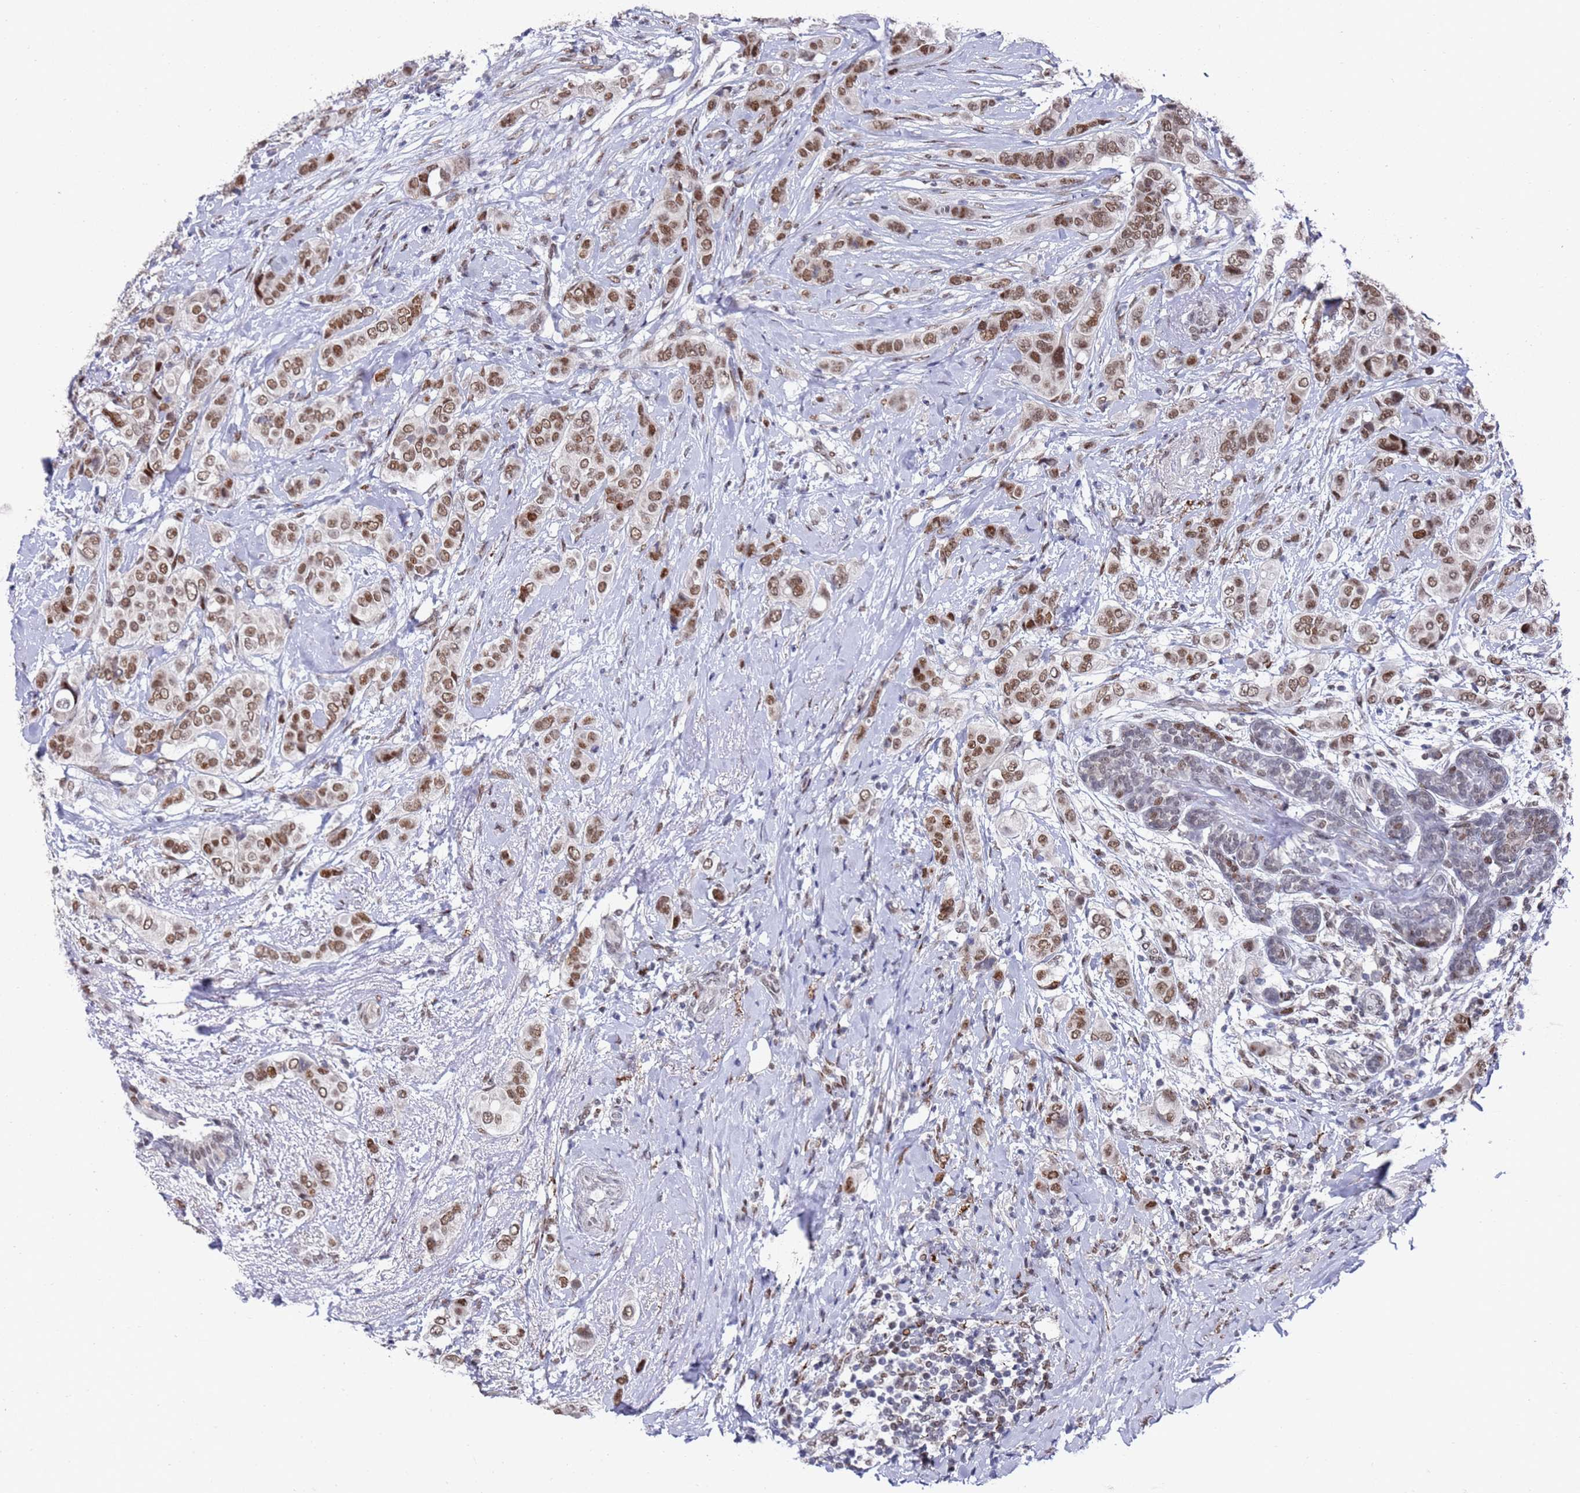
{"staining": {"intensity": "moderate", "quantity": ">75%", "location": "nuclear"}, "tissue": "breast cancer", "cell_type": "Tumor cells", "image_type": "cancer", "snomed": [{"axis": "morphology", "description": "Lobular carcinoma"}, {"axis": "topography", "description": "Breast"}], "caption": "Immunohistochemical staining of human lobular carcinoma (breast) displays medium levels of moderate nuclear protein positivity in approximately >75% of tumor cells. The staining was performed using DAB to visualize the protein expression in brown, while the nuclei were stained in blue with hematoxylin (Magnification: 20x).", "gene": "COPS6", "patient": {"sex": "female", "age": 51}}